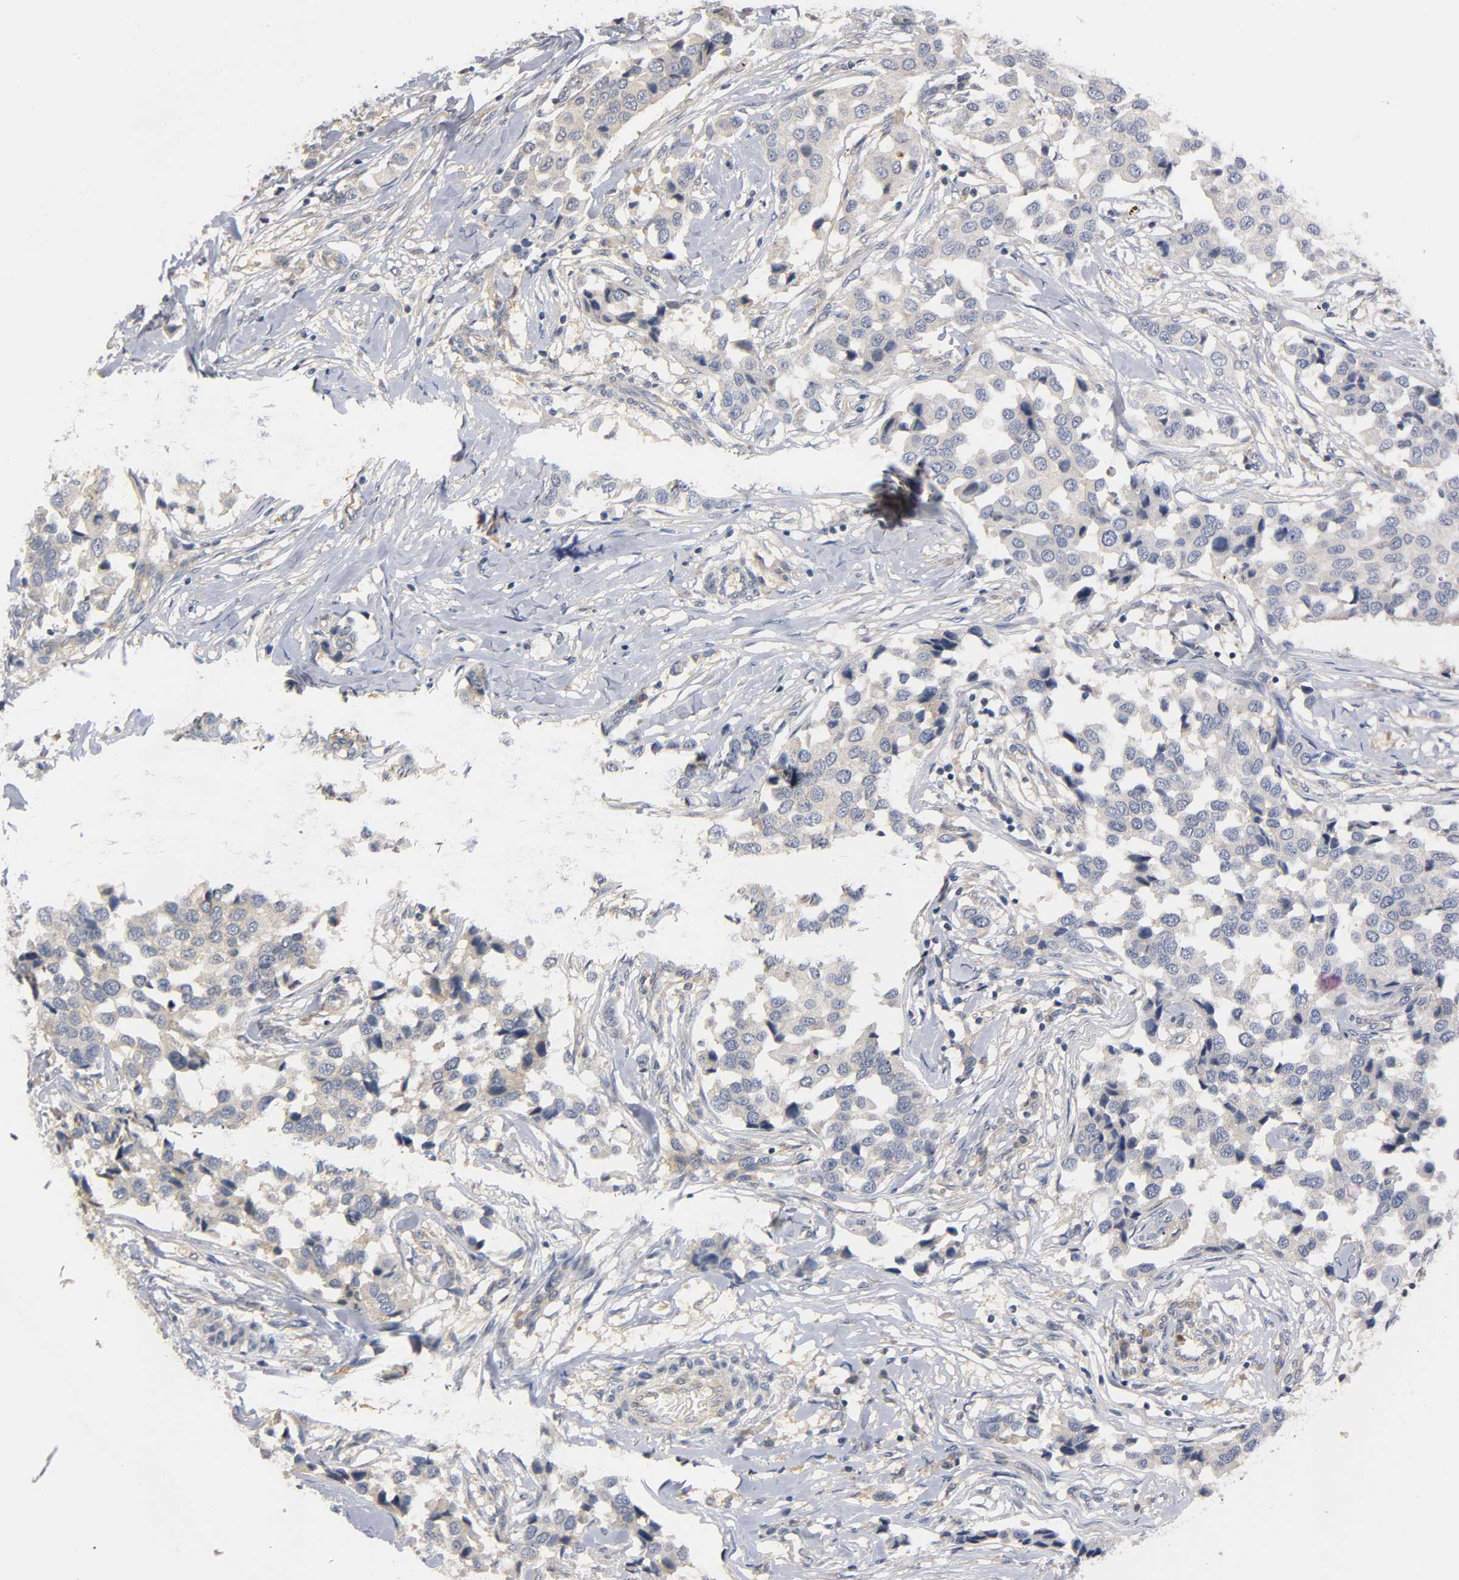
{"staining": {"intensity": "weak", "quantity": ">75%", "location": "cytoplasmic/membranous"}, "tissue": "breast cancer", "cell_type": "Tumor cells", "image_type": "cancer", "snomed": [{"axis": "morphology", "description": "Duct carcinoma"}, {"axis": "topography", "description": "Breast"}], "caption": "A micrograph of breast cancer stained for a protein exhibits weak cytoplasmic/membranous brown staining in tumor cells.", "gene": "HDAC6", "patient": {"sex": "female", "age": 80}}